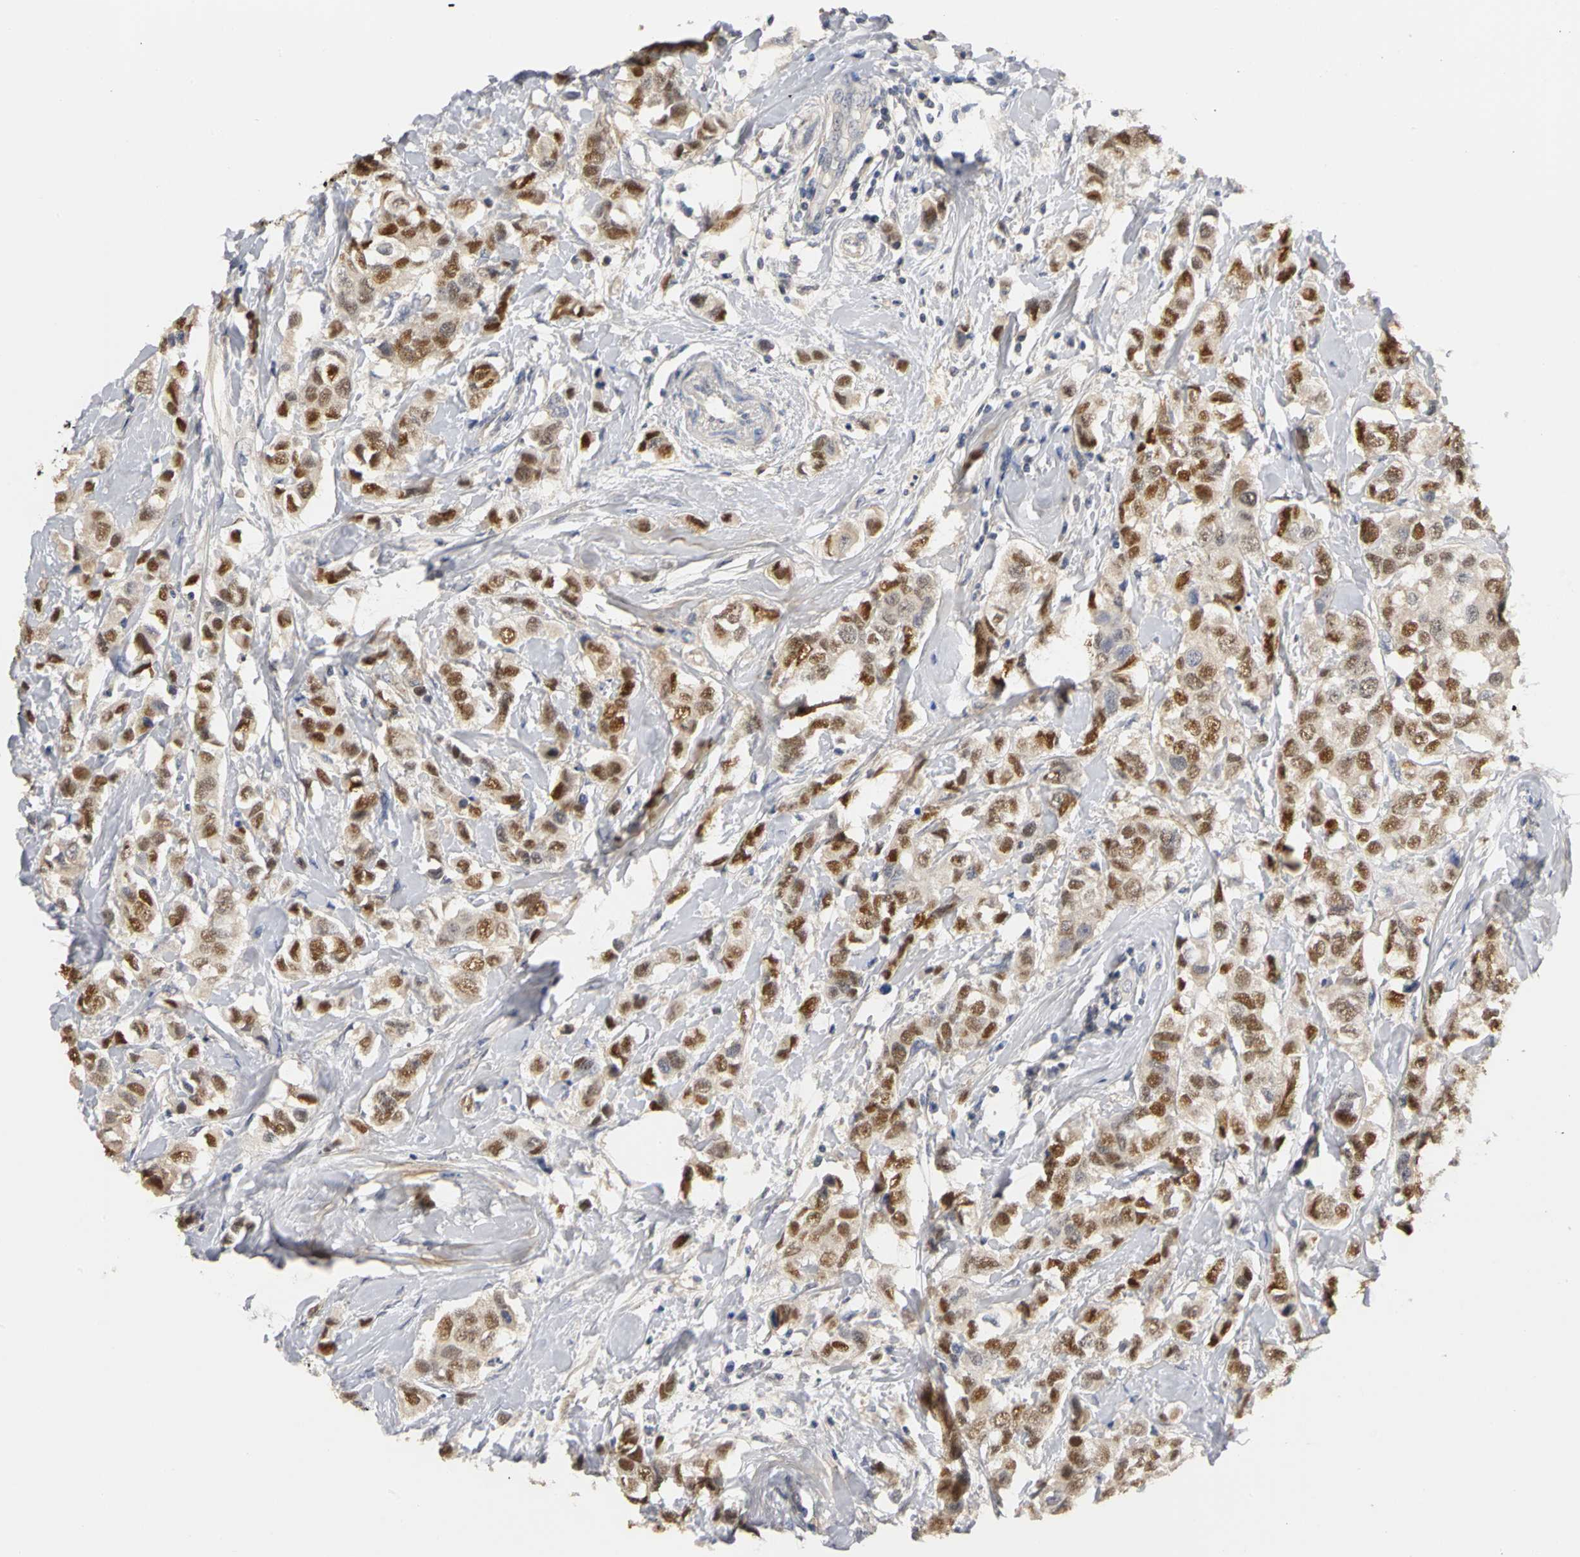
{"staining": {"intensity": "strong", "quantity": ">75%", "location": "nuclear"}, "tissue": "breast cancer", "cell_type": "Tumor cells", "image_type": "cancer", "snomed": [{"axis": "morphology", "description": "Duct carcinoma"}, {"axis": "topography", "description": "Breast"}], "caption": "This is an image of immunohistochemistry (IHC) staining of breast infiltrating ductal carcinoma, which shows strong expression in the nuclear of tumor cells.", "gene": "PGR", "patient": {"sex": "female", "age": 50}}